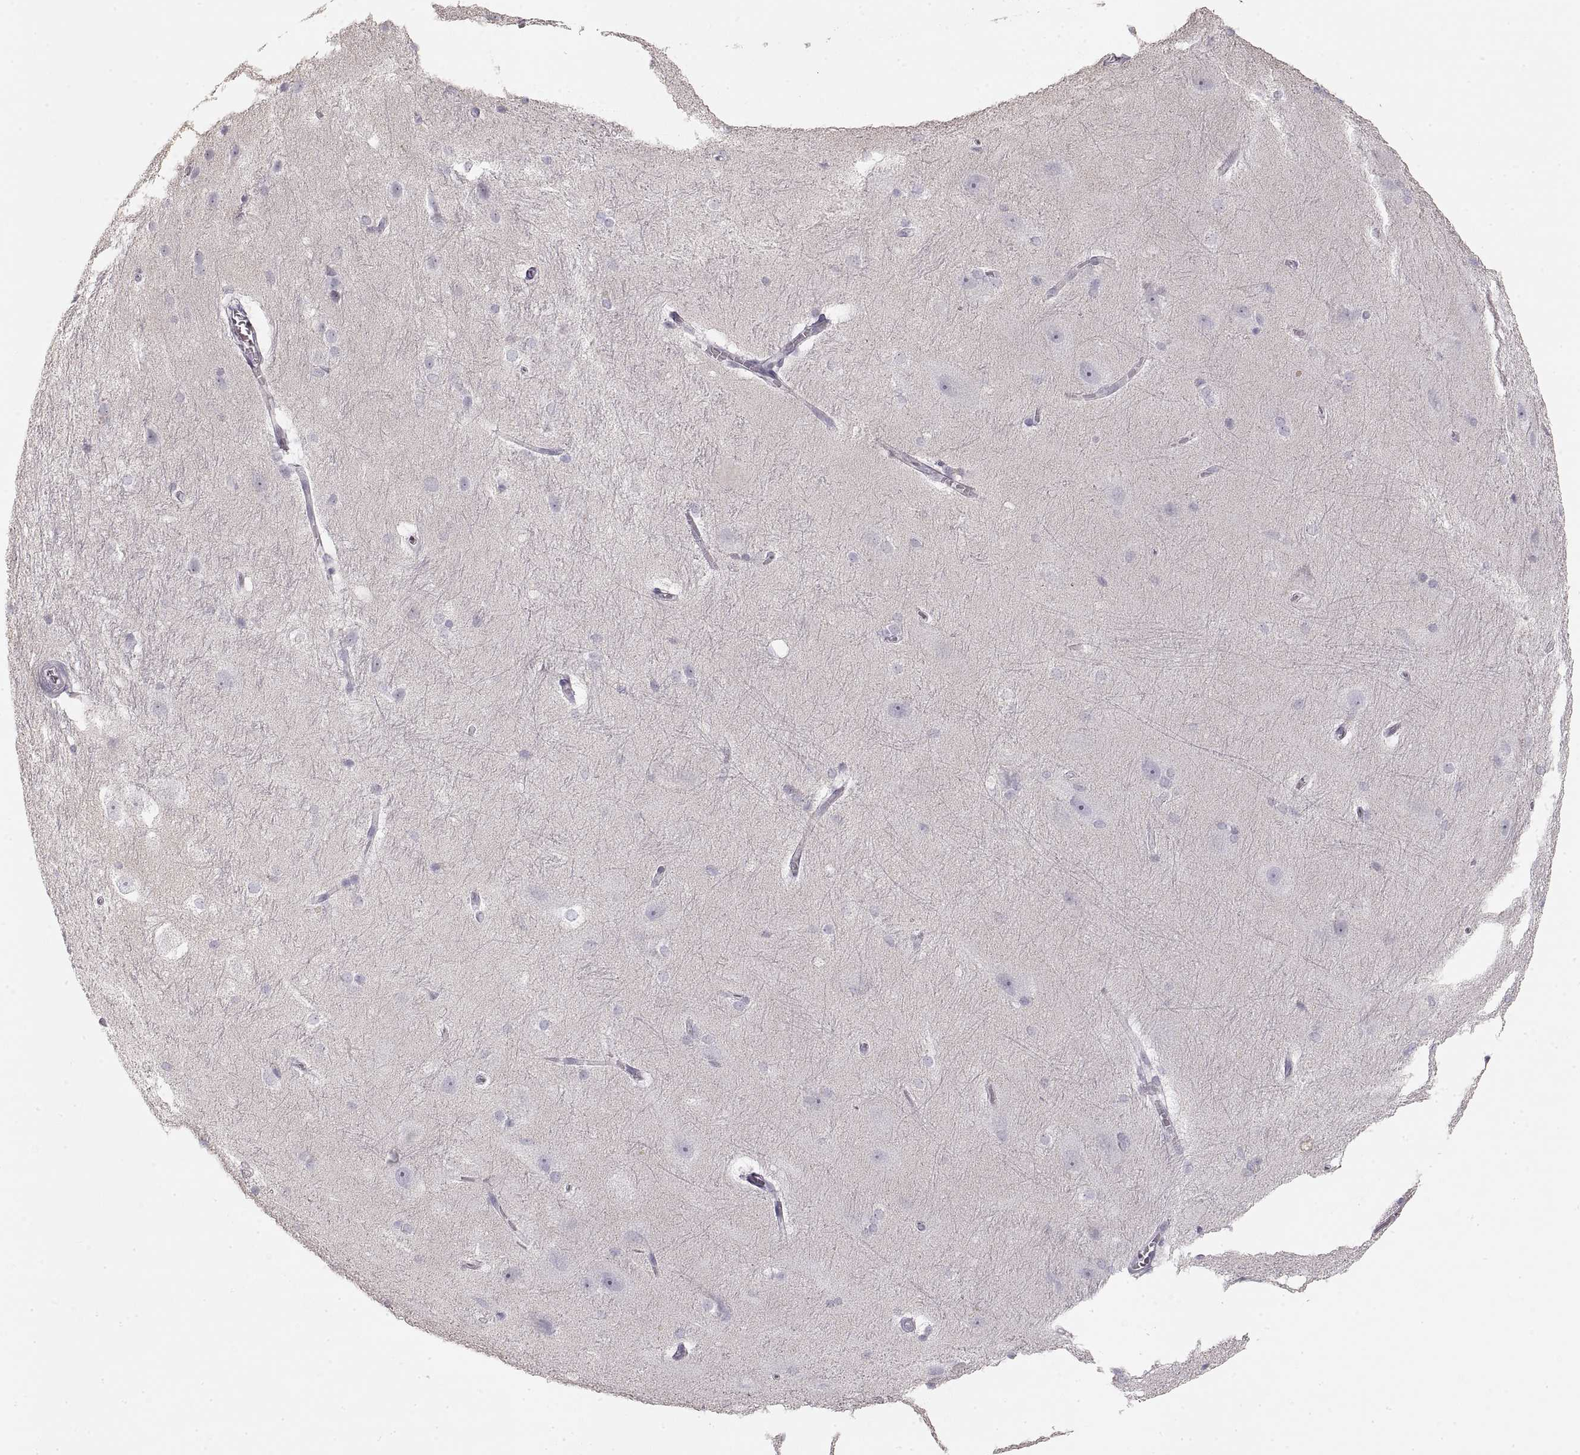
{"staining": {"intensity": "negative", "quantity": "none", "location": "none"}, "tissue": "hippocampus", "cell_type": "Glial cells", "image_type": "normal", "snomed": [{"axis": "morphology", "description": "Normal tissue, NOS"}, {"axis": "topography", "description": "Cerebral cortex"}, {"axis": "topography", "description": "Hippocampus"}], "caption": "Photomicrograph shows no protein staining in glial cells of normal hippocampus. The staining was performed using DAB (3,3'-diaminobenzidine) to visualize the protein expression in brown, while the nuclei were stained in blue with hematoxylin (Magnification: 20x).", "gene": "ZP3", "patient": {"sex": "female", "age": 19}}